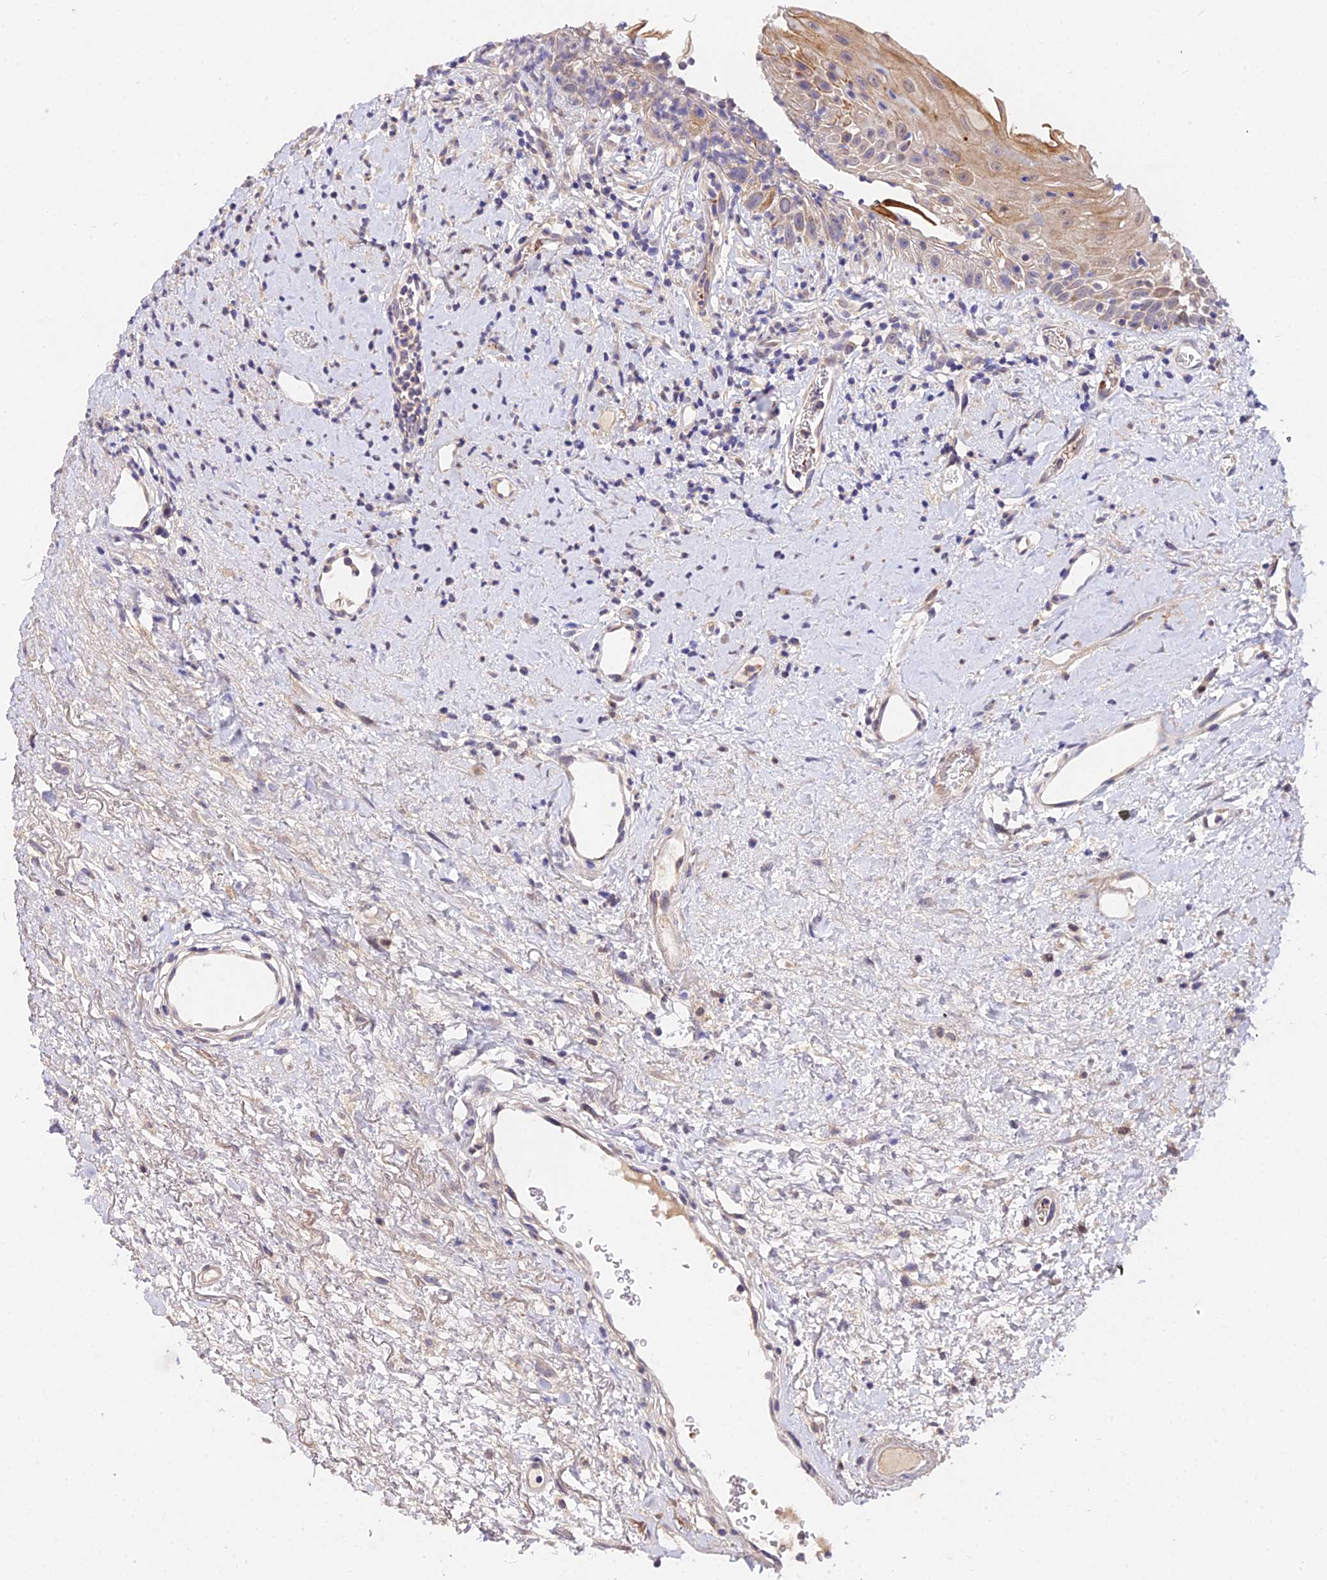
{"staining": {"intensity": "moderate", "quantity": "25%-75%", "location": "cytoplasmic/membranous"}, "tissue": "oral mucosa", "cell_type": "Squamous epithelial cells", "image_type": "normal", "snomed": [{"axis": "morphology", "description": "Normal tissue, NOS"}, {"axis": "topography", "description": "Oral tissue"}], "caption": "A medium amount of moderate cytoplasmic/membranous positivity is identified in about 25%-75% of squamous epithelial cells in unremarkable oral mucosa. Ihc stains the protein of interest in brown and the nuclei are stained blue.", "gene": "WDR5B", "patient": {"sex": "female", "age": 76}}